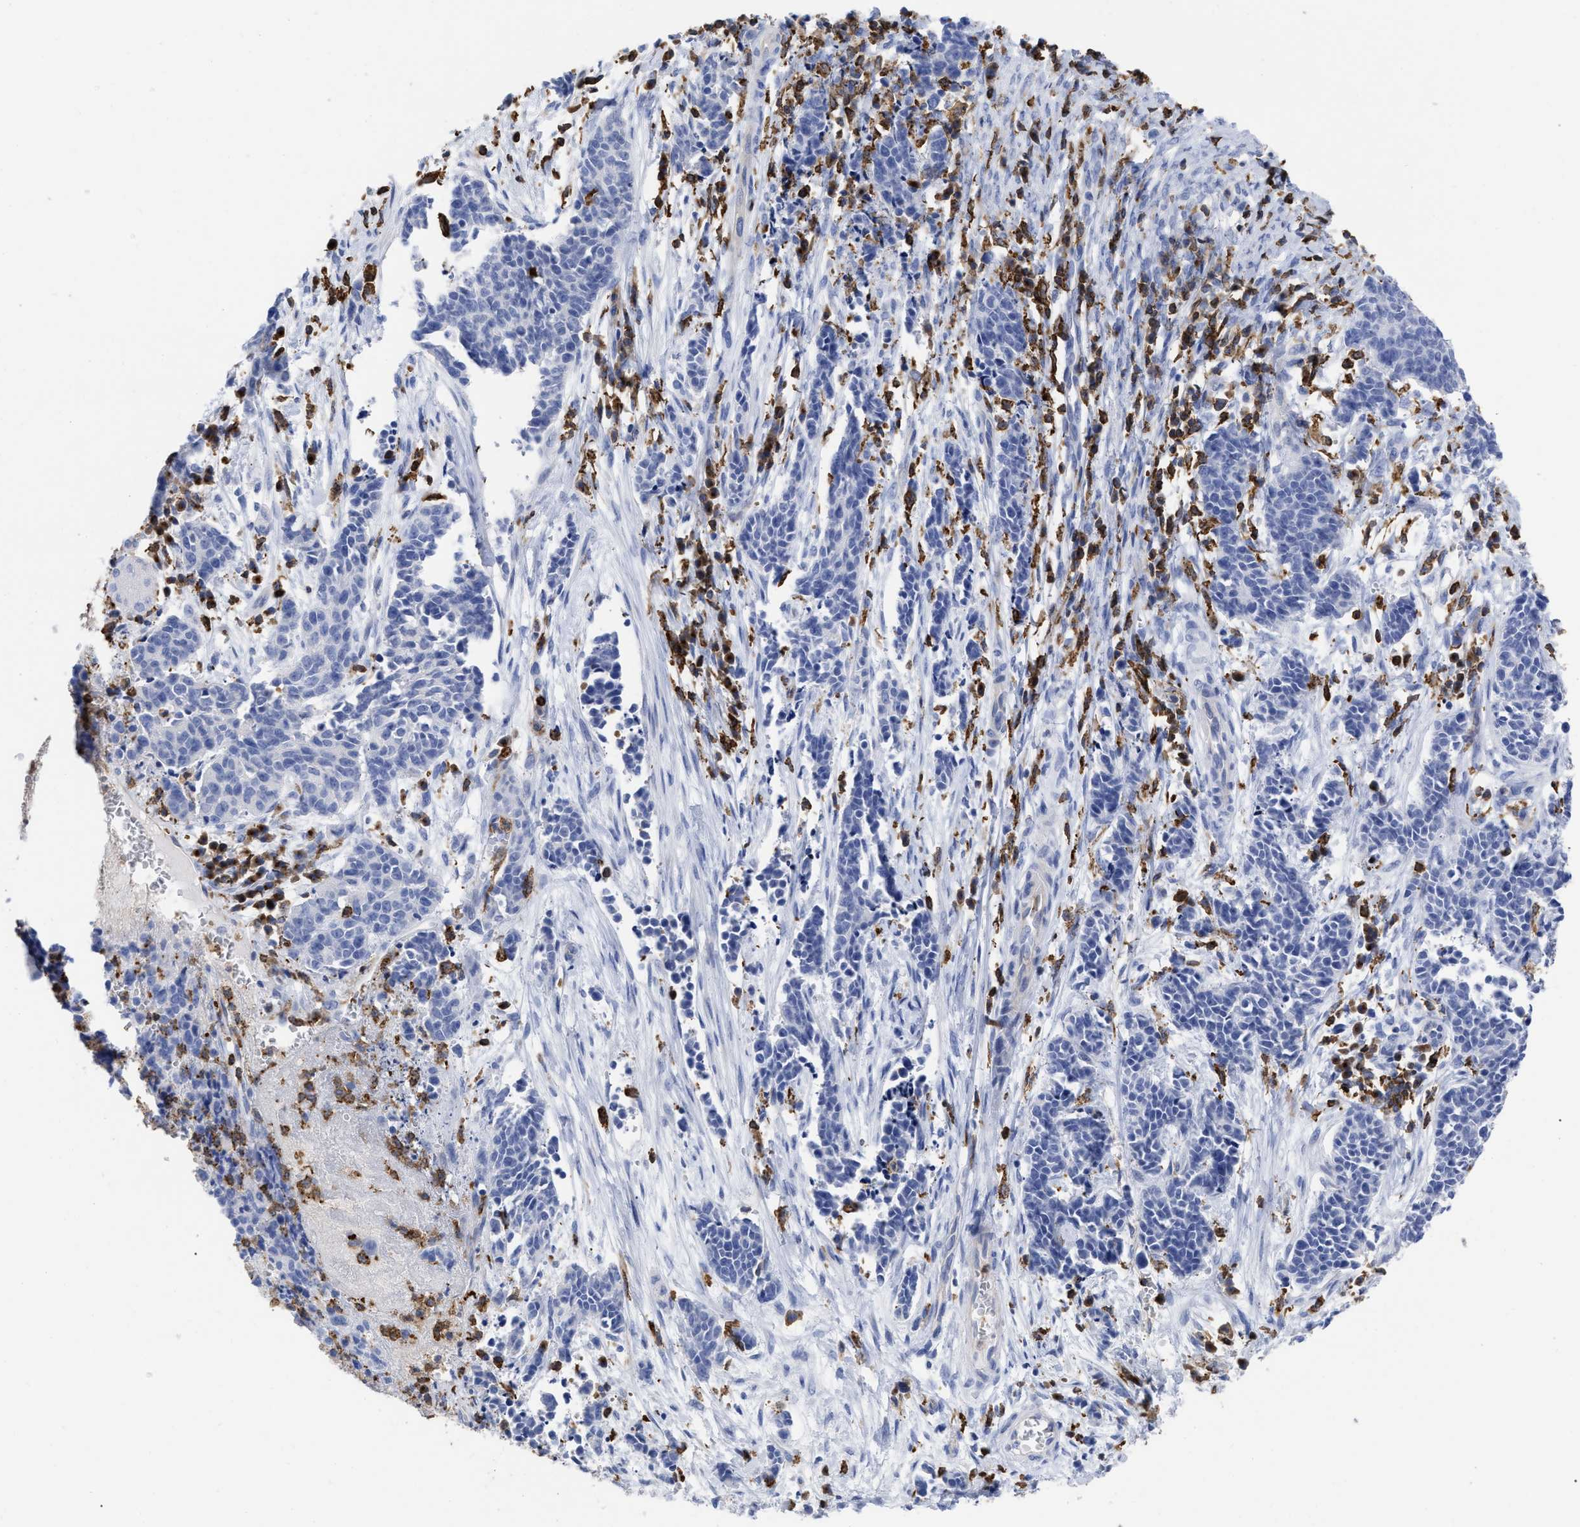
{"staining": {"intensity": "negative", "quantity": "none", "location": "none"}, "tissue": "cervical cancer", "cell_type": "Tumor cells", "image_type": "cancer", "snomed": [{"axis": "morphology", "description": "Squamous cell carcinoma, NOS"}, {"axis": "topography", "description": "Cervix"}], "caption": "Immunohistochemistry (IHC) of human cervical cancer (squamous cell carcinoma) exhibits no positivity in tumor cells.", "gene": "HCLS1", "patient": {"sex": "female", "age": 35}}